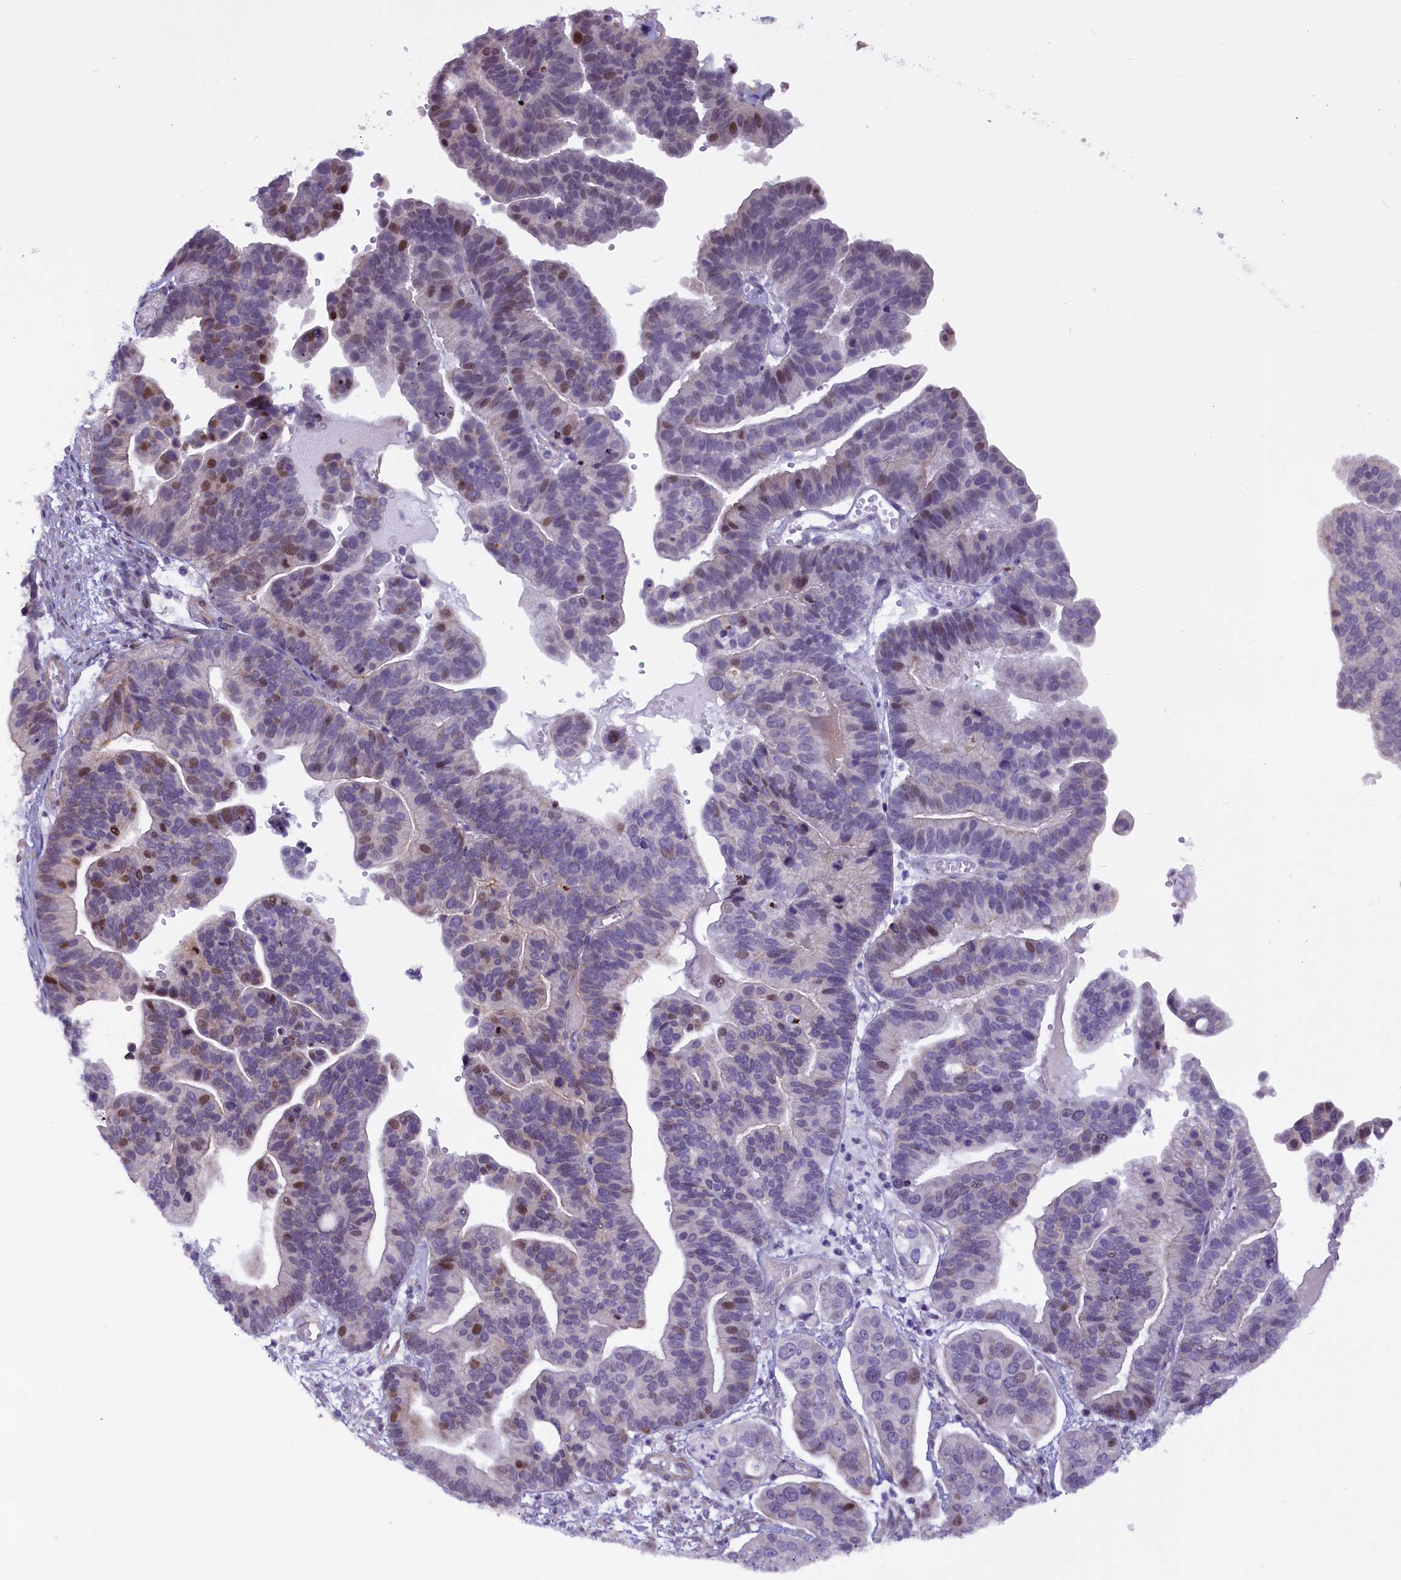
{"staining": {"intensity": "moderate", "quantity": "<25%", "location": "nuclear"}, "tissue": "ovarian cancer", "cell_type": "Tumor cells", "image_type": "cancer", "snomed": [{"axis": "morphology", "description": "Cystadenocarcinoma, serous, NOS"}, {"axis": "topography", "description": "Ovary"}], "caption": "Brown immunohistochemical staining in human ovarian cancer (serous cystadenocarcinoma) exhibits moderate nuclear expression in approximately <25% of tumor cells.", "gene": "MAN2C1", "patient": {"sex": "female", "age": 56}}